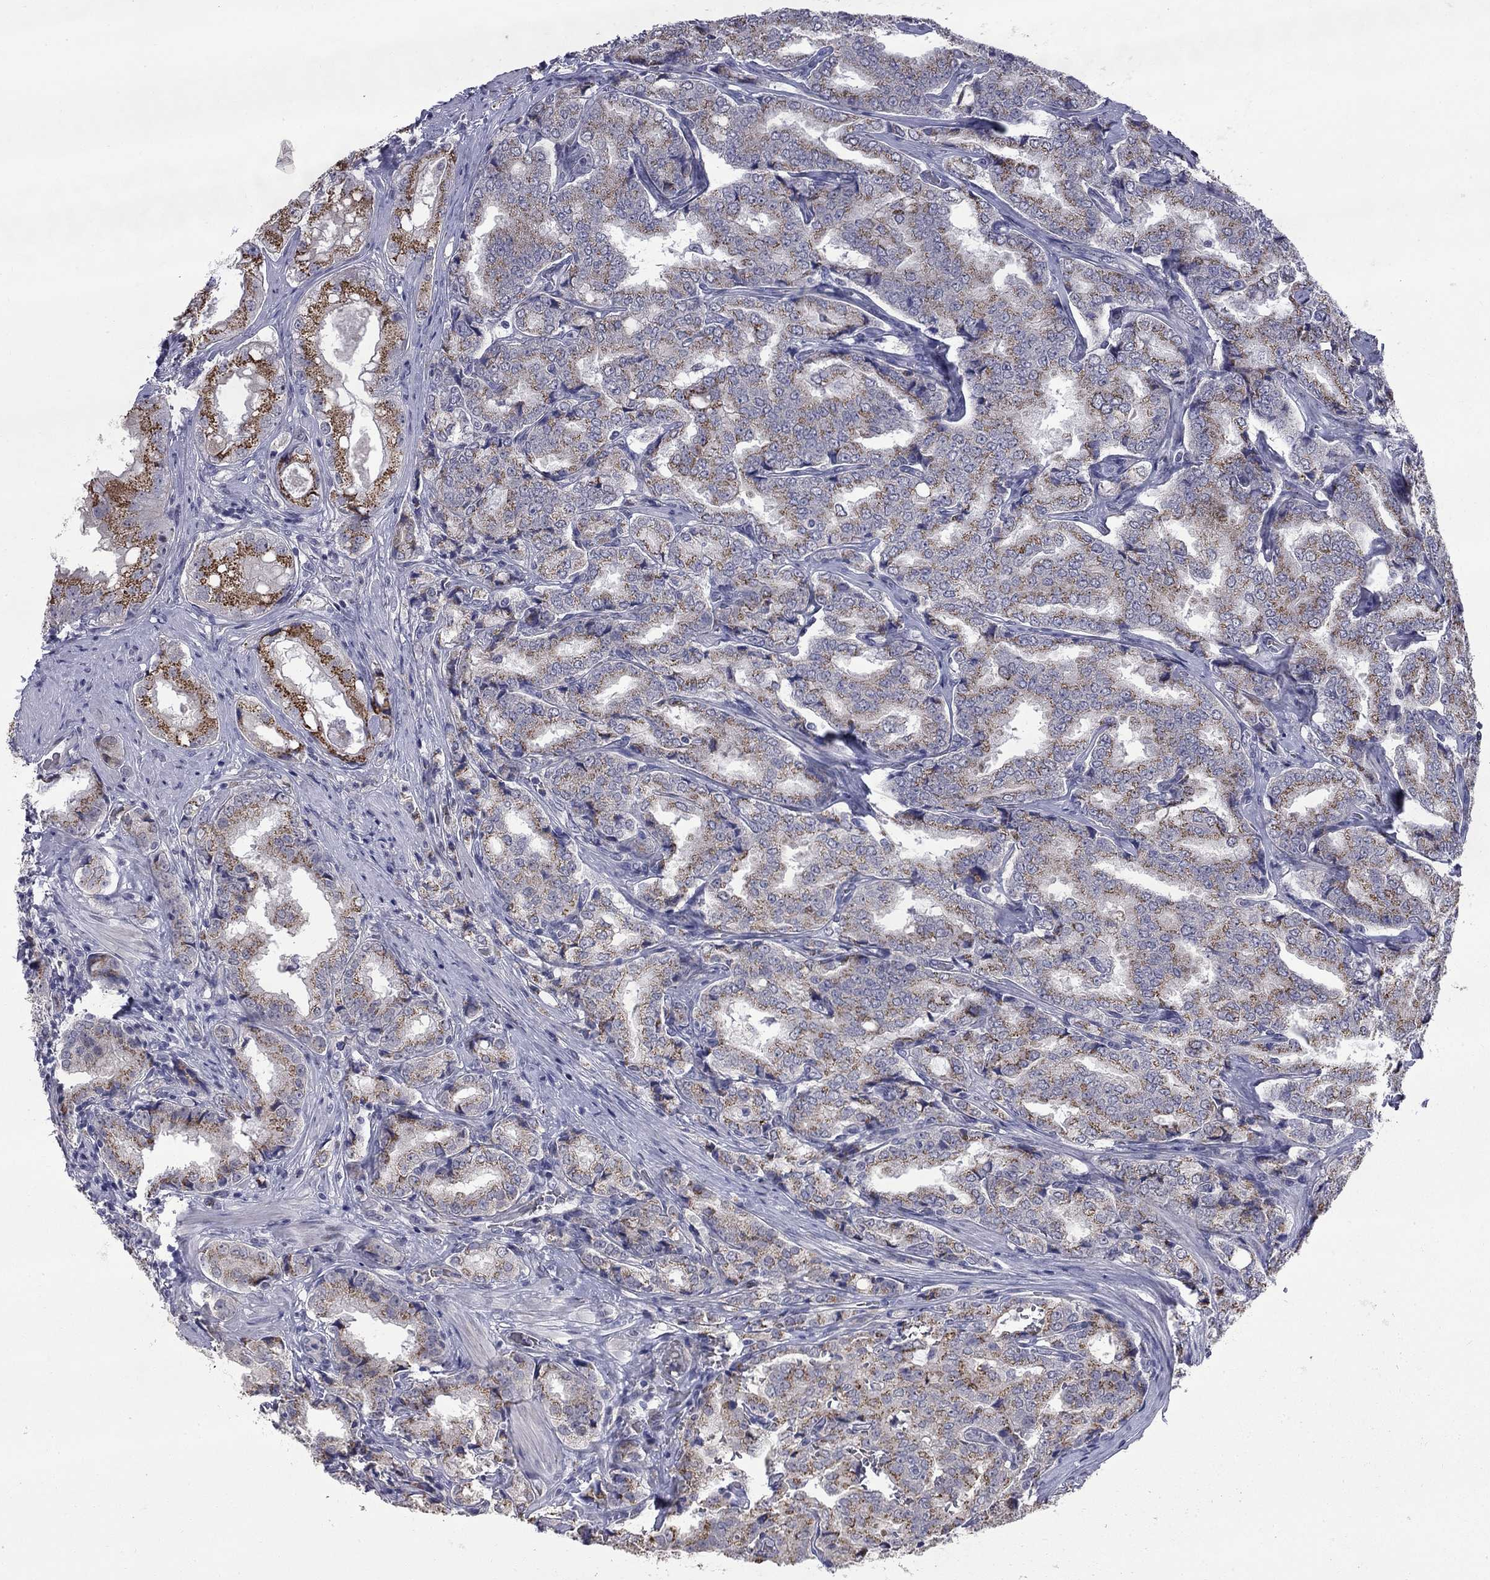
{"staining": {"intensity": "moderate", "quantity": ">75%", "location": "cytoplasmic/membranous"}, "tissue": "prostate cancer", "cell_type": "Tumor cells", "image_type": "cancer", "snomed": [{"axis": "morphology", "description": "Adenocarcinoma, NOS"}, {"axis": "topography", "description": "Prostate"}], "caption": "Immunohistochemistry (DAB) staining of prostate cancer reveals moderate cytoplasmic/membranous protein positivity in approximately >75% of tumor cells.", "gene": "HTR4", "patient": {"sex": "male", "age": 65}}